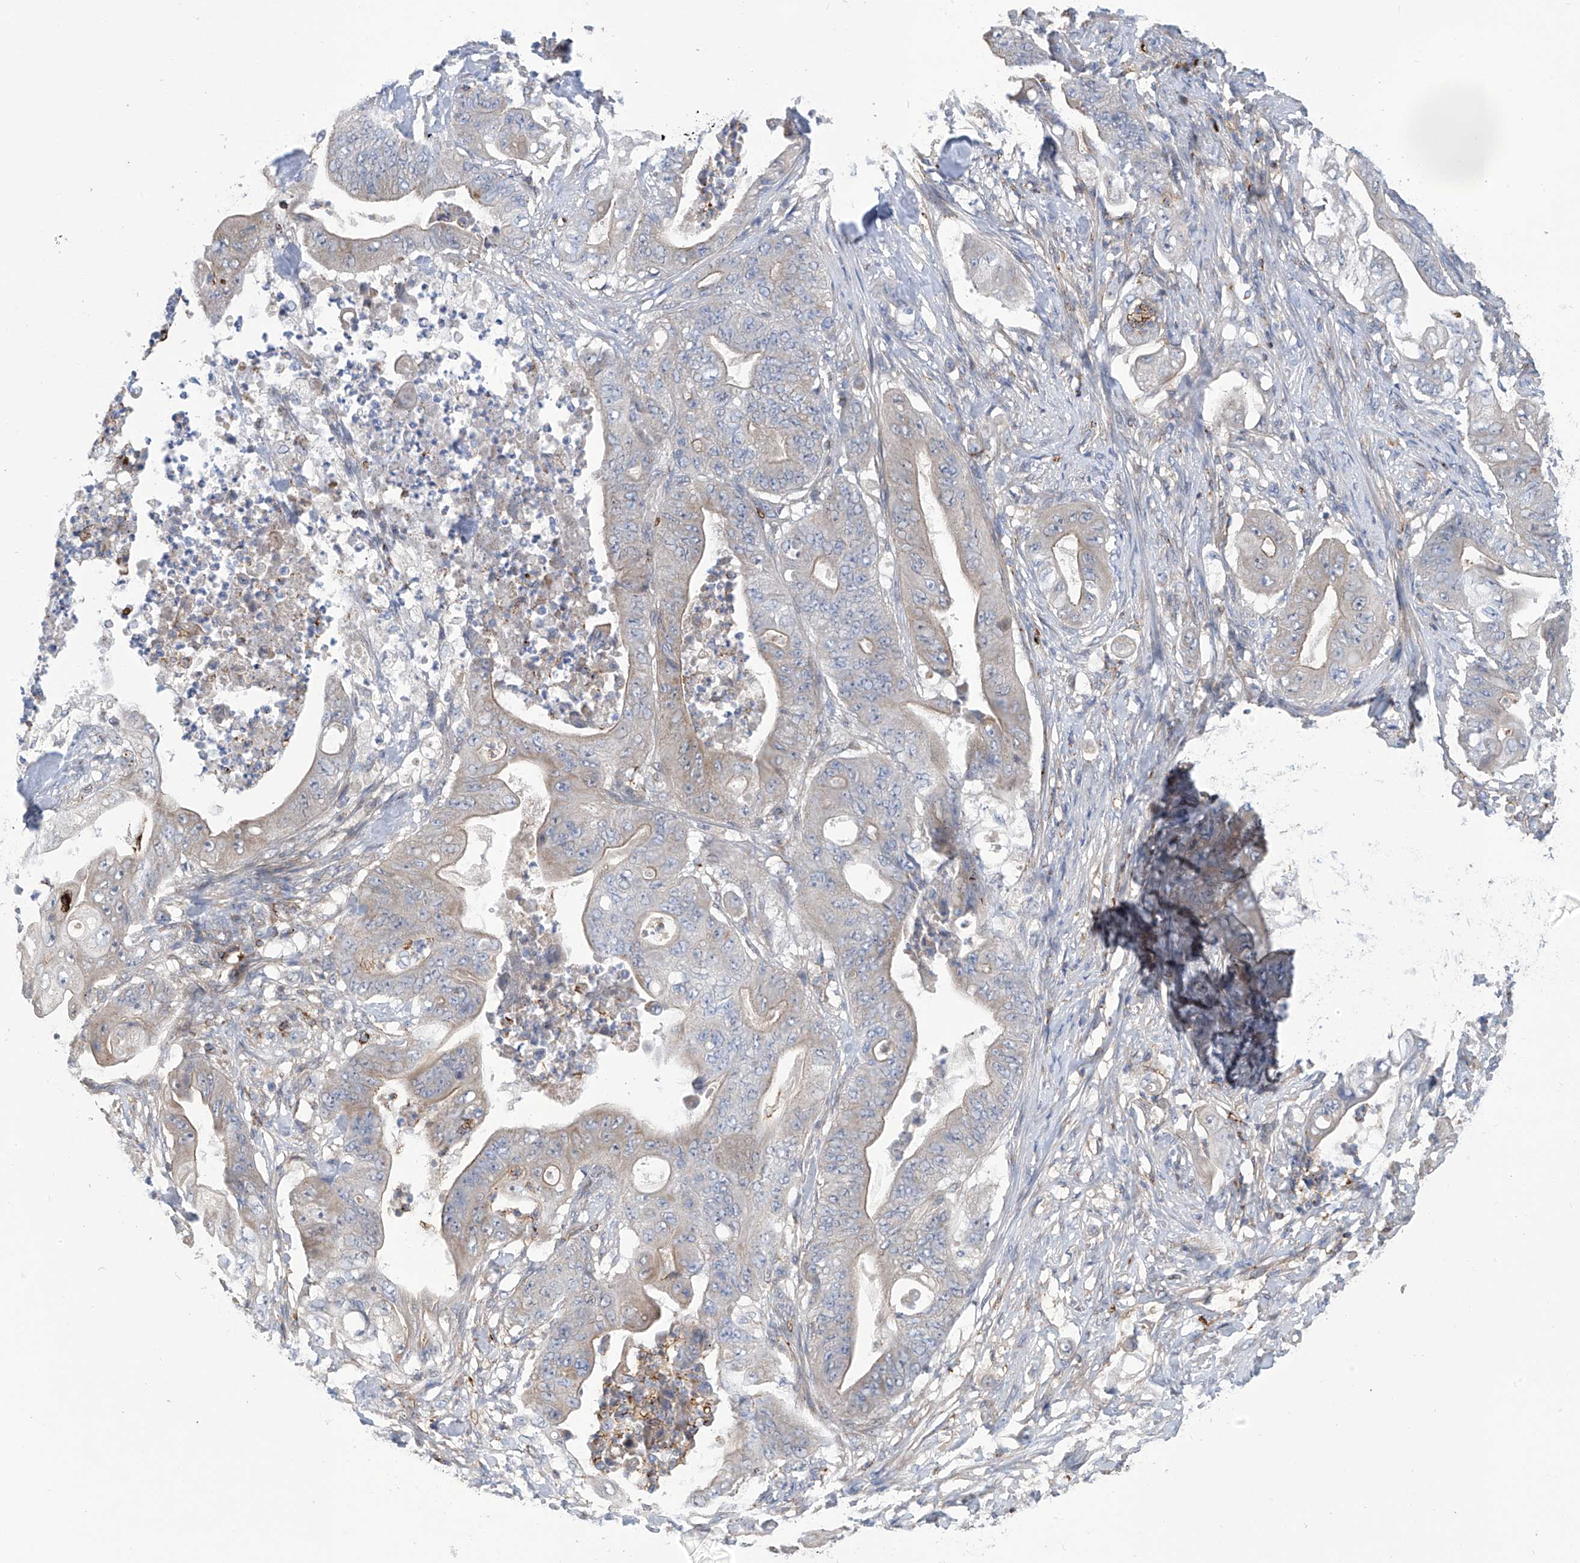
{"staining": {"intensity": "negative", "quantity": "none", "location": "none"}, "tissue": "stomach cancer", "cell_type": "Tumor cells", "image_type": "cancer", "snomed": [{"axis": "morphology", "description": "Adenocarcinoma, NOS"}, {"axis": "topography", "description": "Stomach"}], "caption": "This is a histopathology image of IHC staining of stomach cancer, which shows no positivity in tumor cells.", "gene": "IBA57", "patient": {"sex": "female", "age": 73}}